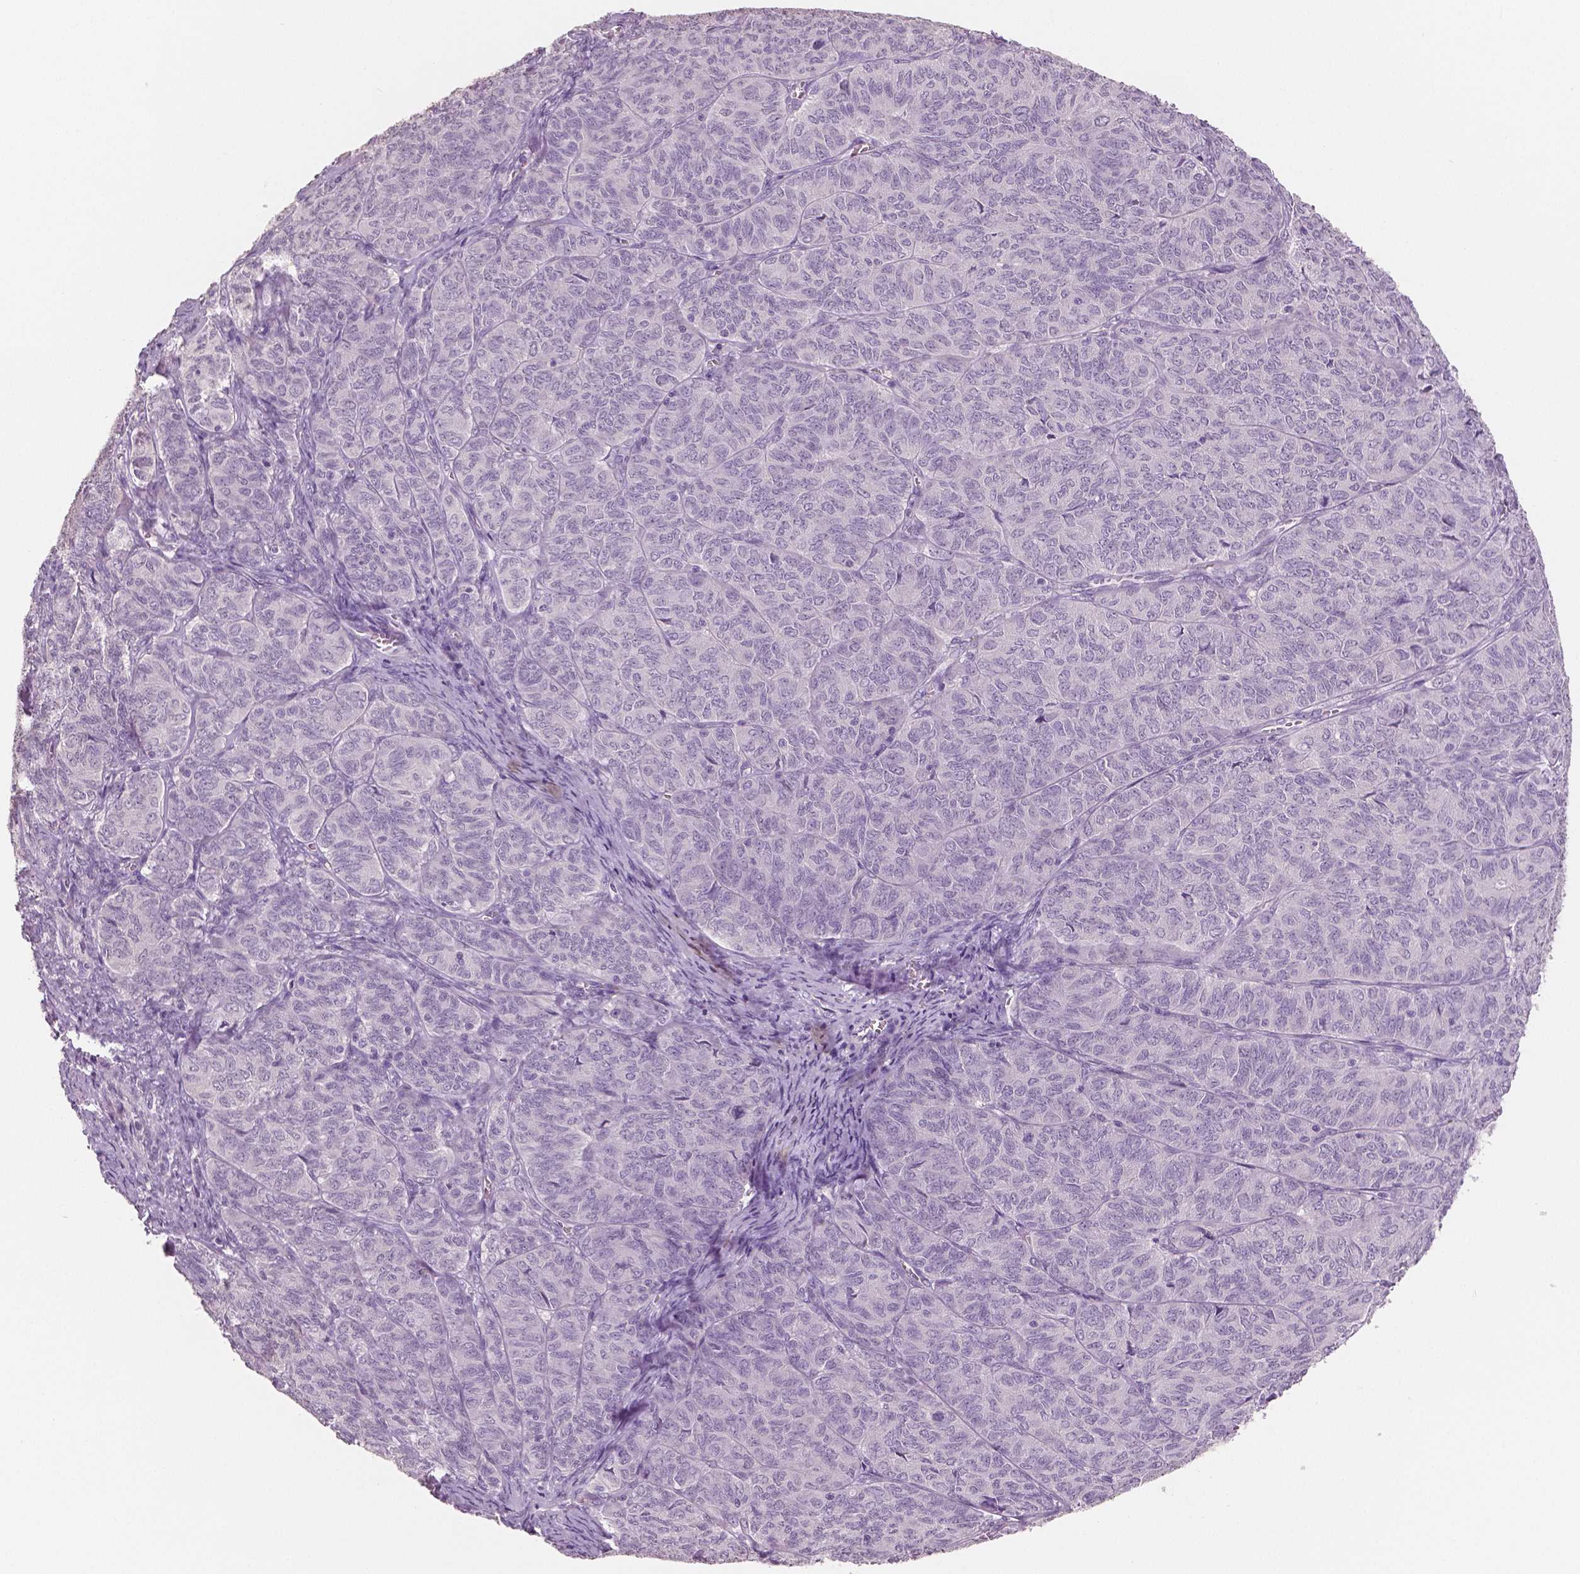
{"staining": {"intensity": "negative", "quantity": "none", "location": "none"}, "tissue": "ovarian cancer", "cell_type": "Tumor cells", "image_type": "cancer", "snomed": [{"axis": "morphology", "description": "Carcinoma, endometroid"}, {"axis": "topography", "description": "Ovary"}], "caption": "Tumor cells are negative for brown protein staining in ovarian endometroid carcinoma. Brightfield microscopy of immunohistochemistry stained with DAB (brown) and hematoxylin (blue), captured at high magnification.", "gene": "NECAB2", "patient": {"sex": "female", "age": 80}}